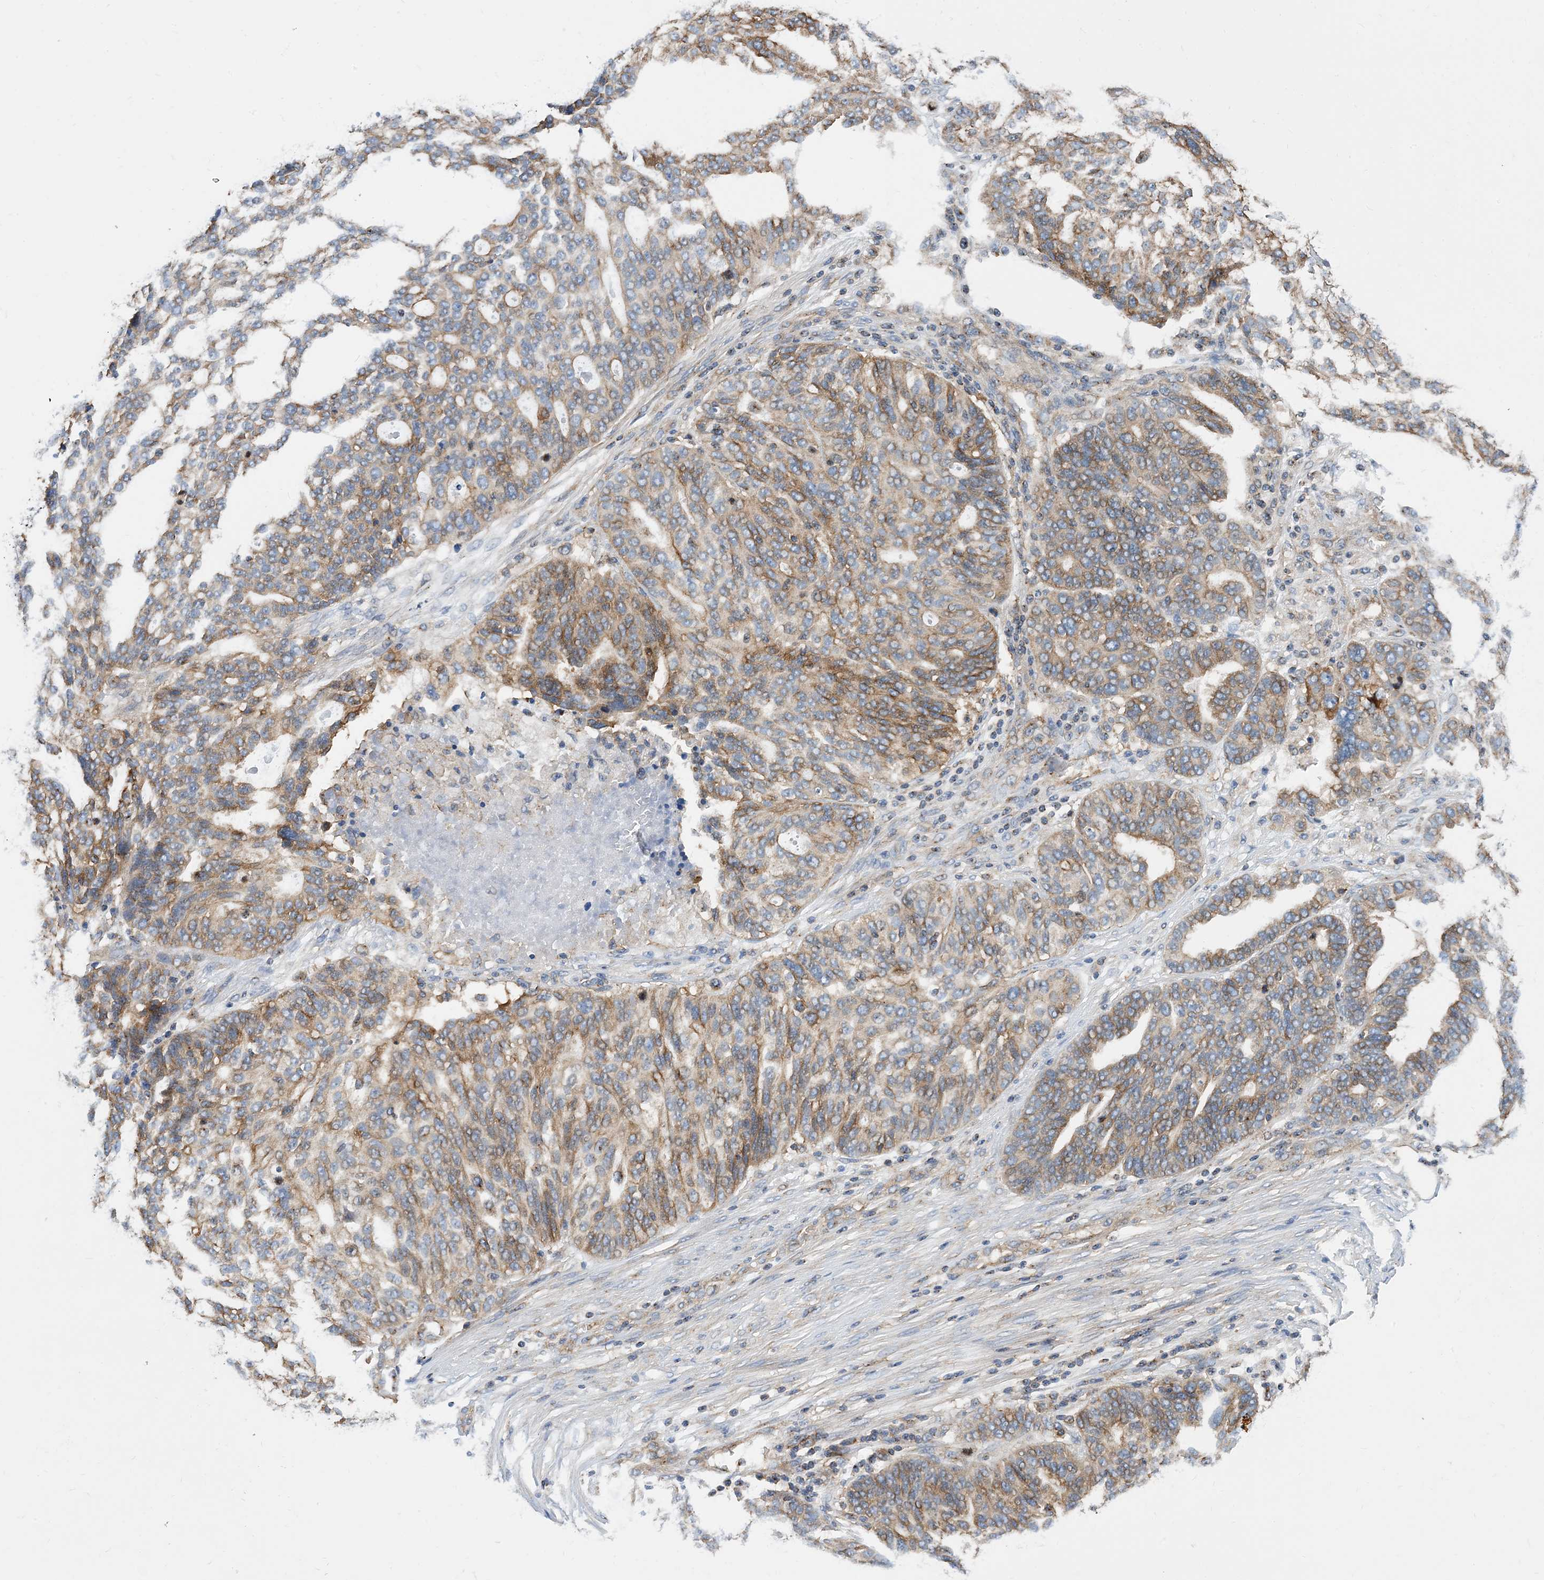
{"staining": {"intensity": "moderate", "quantity": "25%-75%", "location": "cytoplasmic/membranous"}, "tissue": "ovarian cancer", "cell_type": "Tumor cells", "image_type": "cancer", "snomed": [{"axis": "morphology", "description": "Cystadenocarcinoma, serous, NOS"}, {"axis": "topography", "description": "Ovary"}], "caption": "Immunohistochemical staining of human ovarian cancer (serous cystadenocarcinoma) exhibits medium levels of moderate cytoplasmic/membranous positivity in about 25%-75% of tumor cells.", "gene": "DYNC1LI1", "patient": {"sex": "female", "age": 59}}